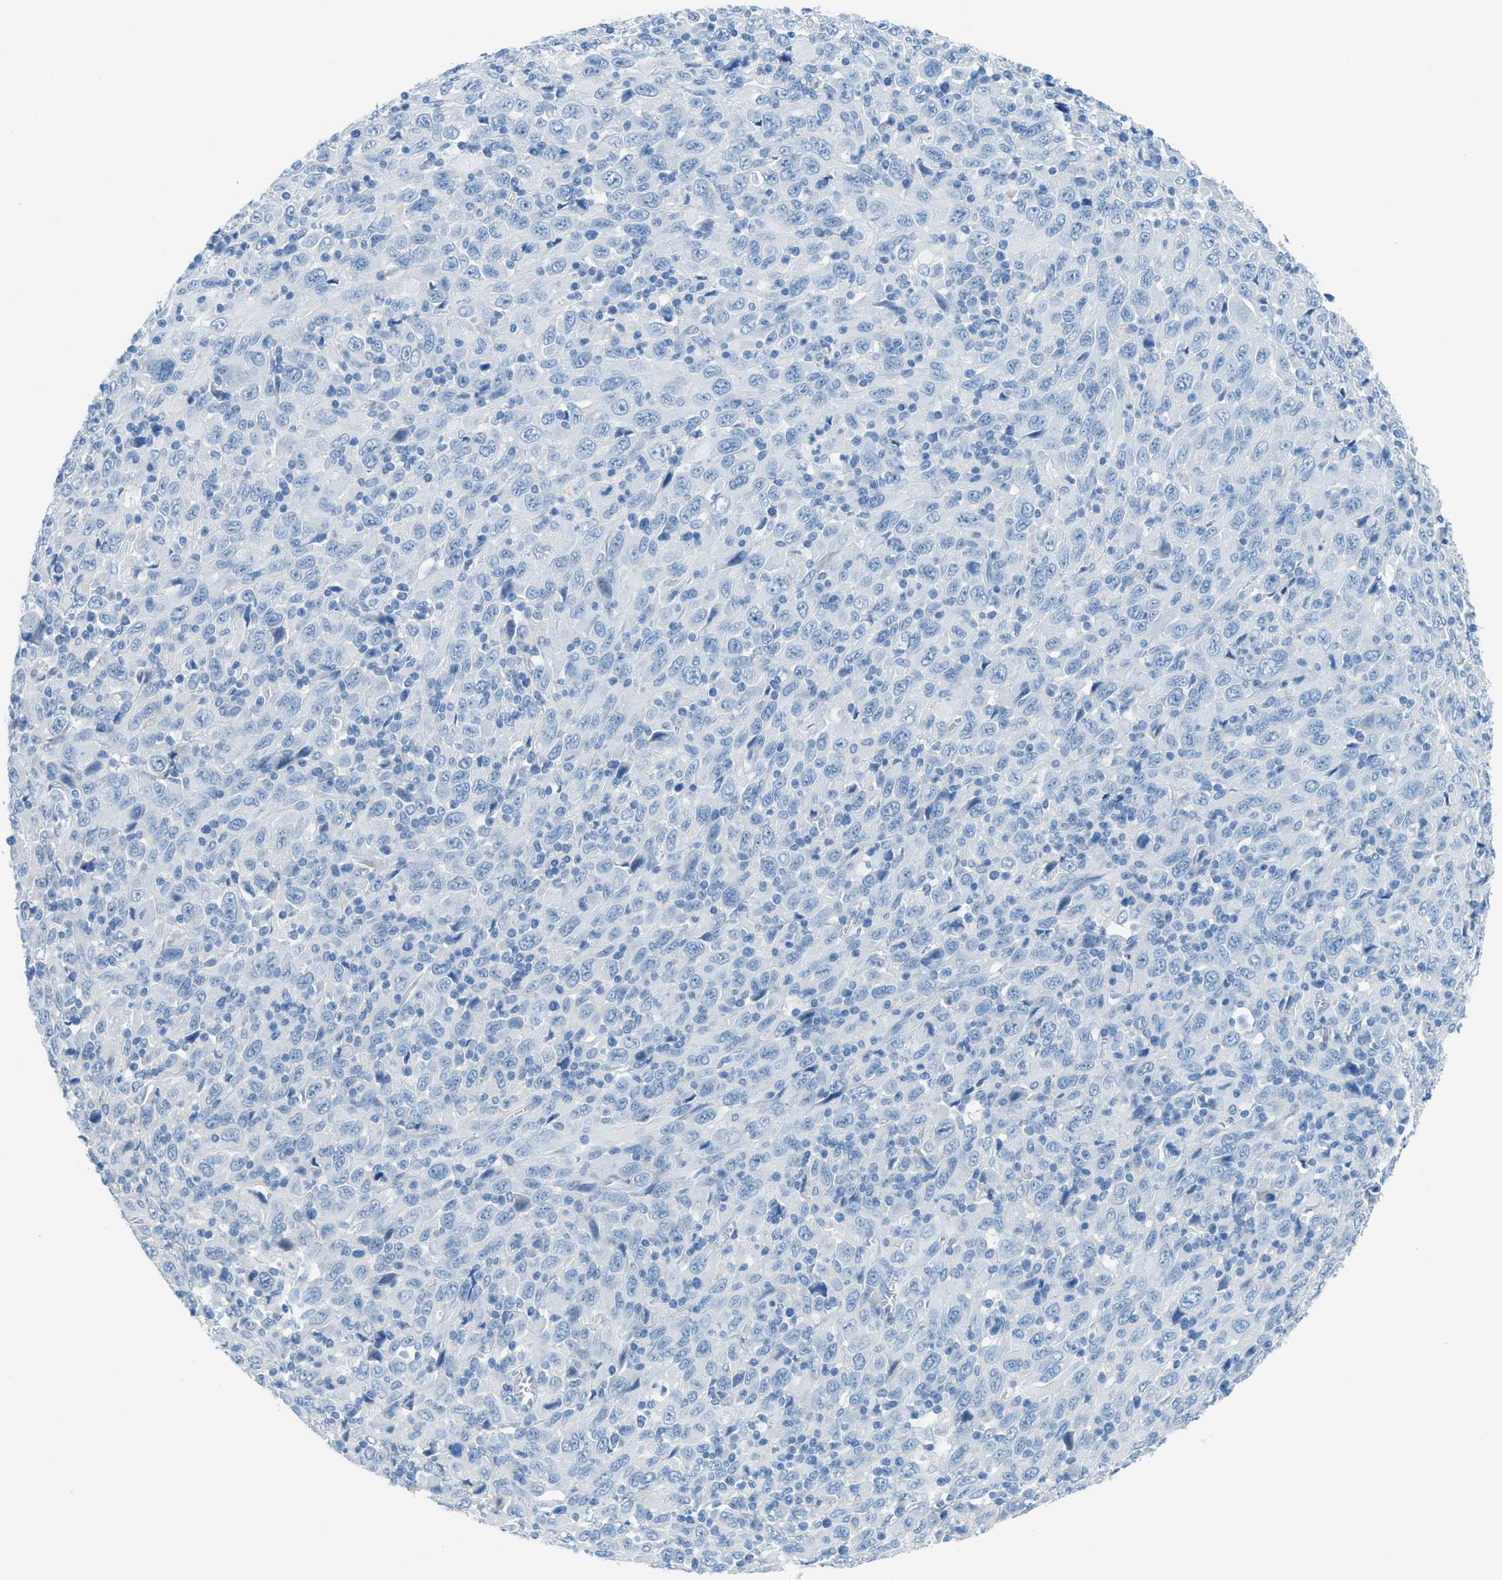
{"staining": {"intensity": "negative", "quantity": "none", "location": "none"}, "tissue": "melanoma", "cell_type": "Tumor cells", "image_type": "cancer", "snomed": [{"axis": "morphology", "description": "Malignant melanoma, Metastatic site"}, {"axis": "topography", "description": "Skin"}], "caption": "There is no significant expression in tumor cells of melanoma. (Brightfield microscopy of DAB (3,3'-diaminobenzidine) immunohistochemistry at high magnification).", "gene": "ACAN", "patient": {"sex": "female", "age": 56}}